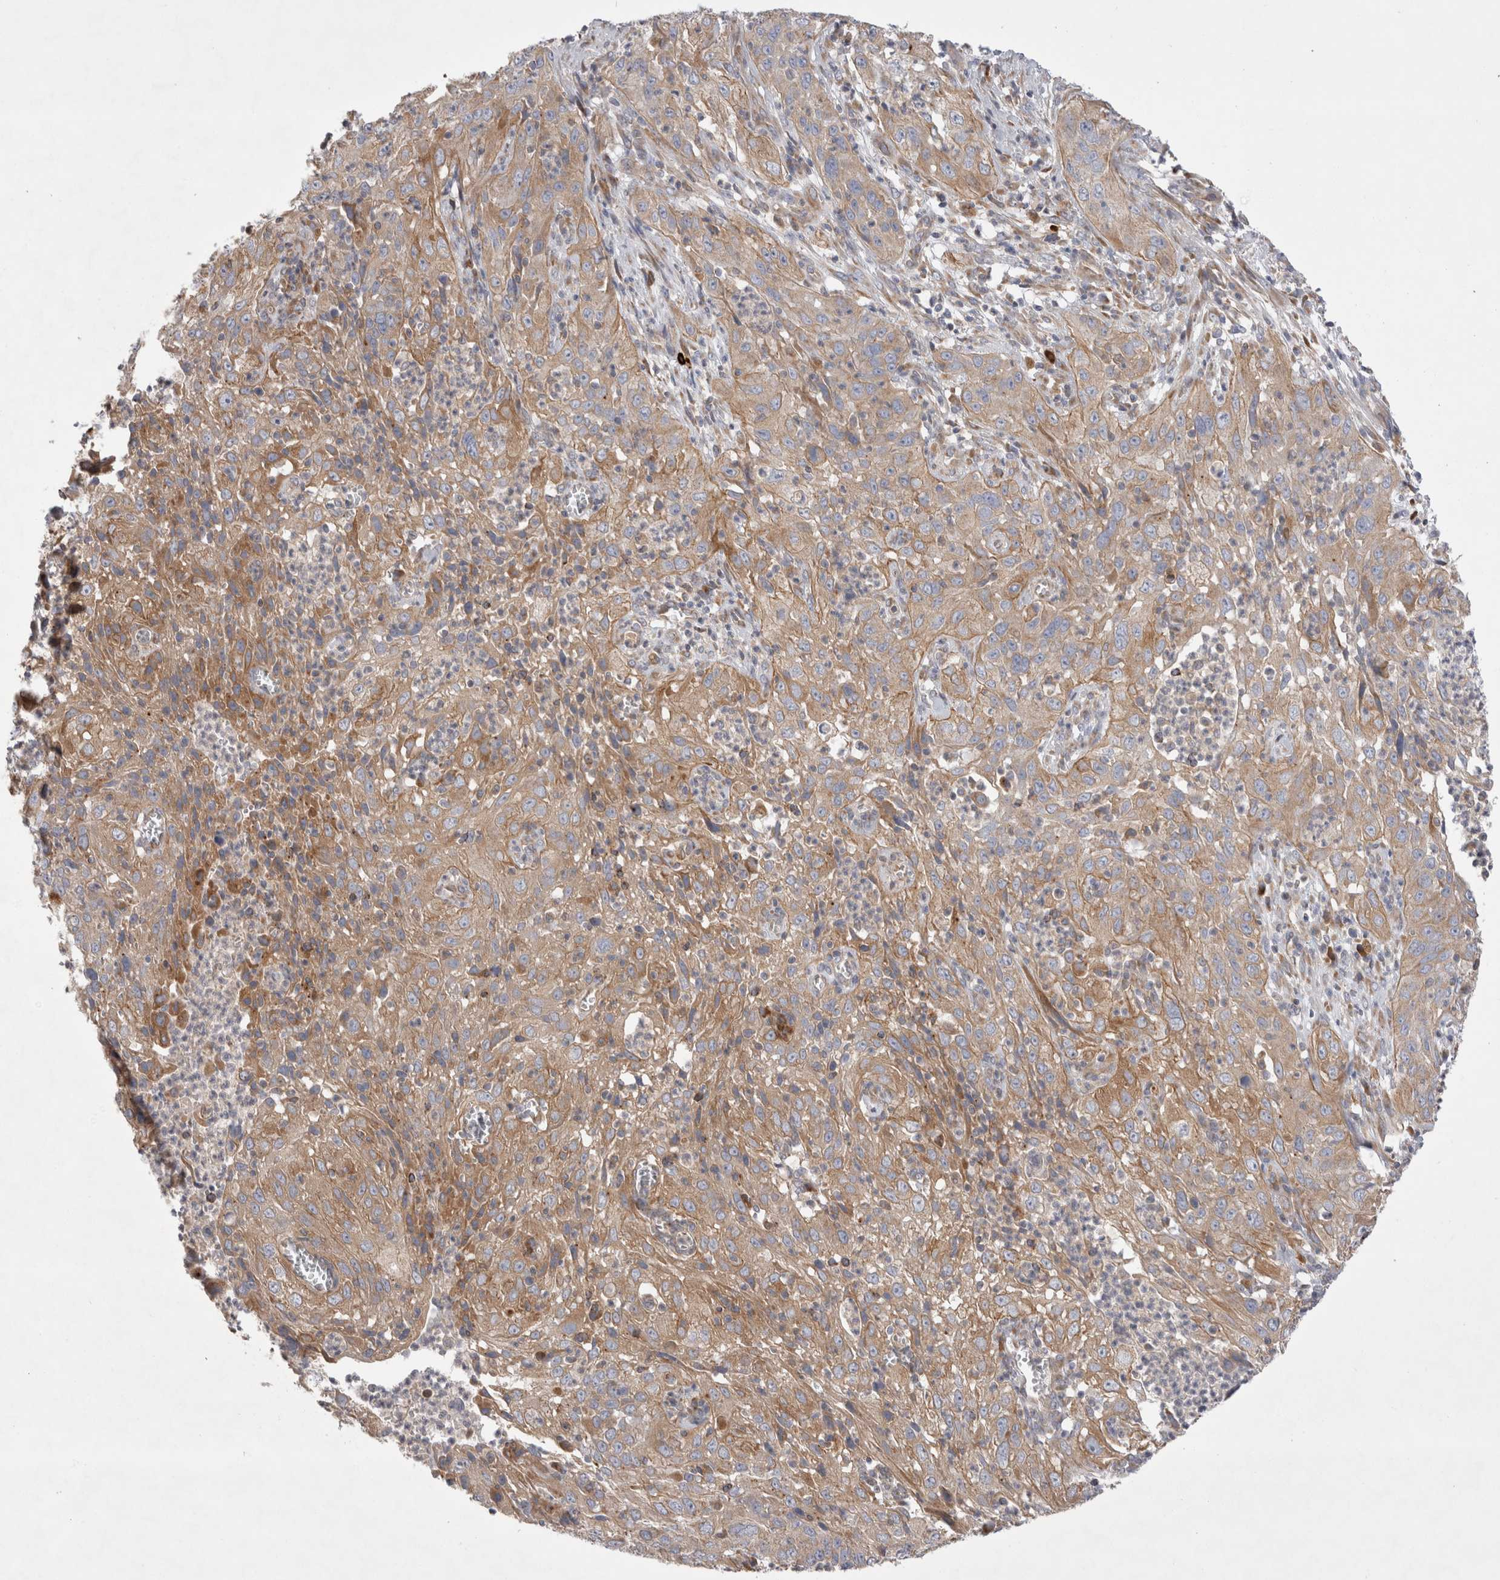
{"staining": {"intensity": "moderate", "quantity": ">75%", "location": "cytoplasmic/membranous"}, "tissue": "cervical cancer", "cell_type": "Tumor cells", "image_type": "cancer", "snomed": [{"axis": "morphology", "description": "Squamous cell carcinoma, NOS"}, {"axis": "topography", "description": "Cervix"}], "caption": "Approximately >75% of tumor cells in cervical cancer demonstrate moderate cytoplasmic/membranous protein staining as visualized by brown immunohistochemical staining.", "gene": "TBC1D16", "patient": {"sex": "female", "age": 32}}